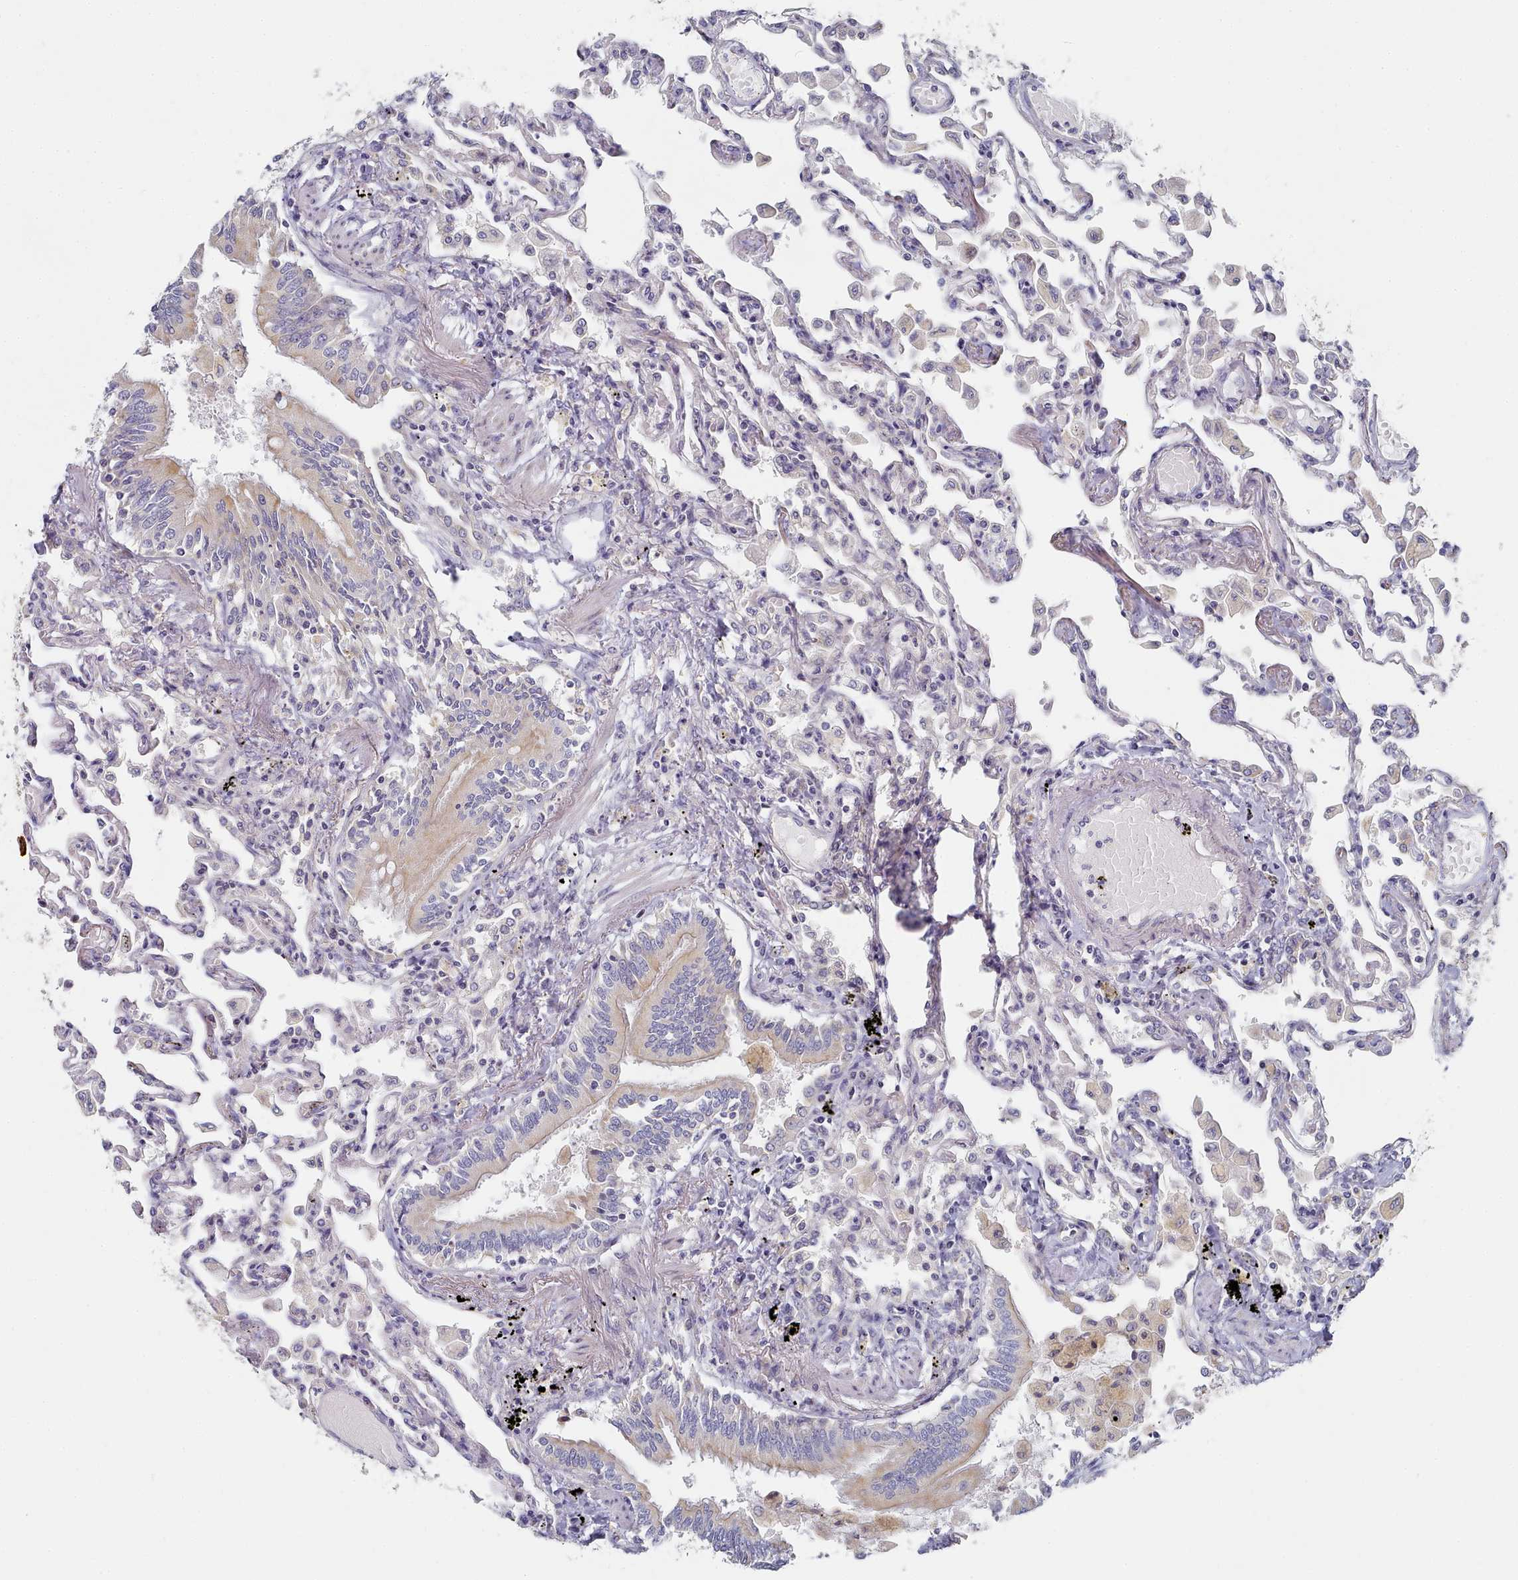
{"staining": {"intensity": "weak", "quantity": "<25%", "location": "cytoplasmic/membranous"}, "tissue": "lung", "cell_type": "Alveolar cells", "image_type": "normal", "snomed": [{"axis": "morphology", "description": "Normal tissue, NOS"}, {"axis": "topography", "description": "Bronchus"}, {"axis": "topography", "description": "Lung"}], "caption": "Alveolar cells show no significant protein expression in normal lung.", "gene": "TYW1B", "patient": {"sex": "female", "age": 49}}